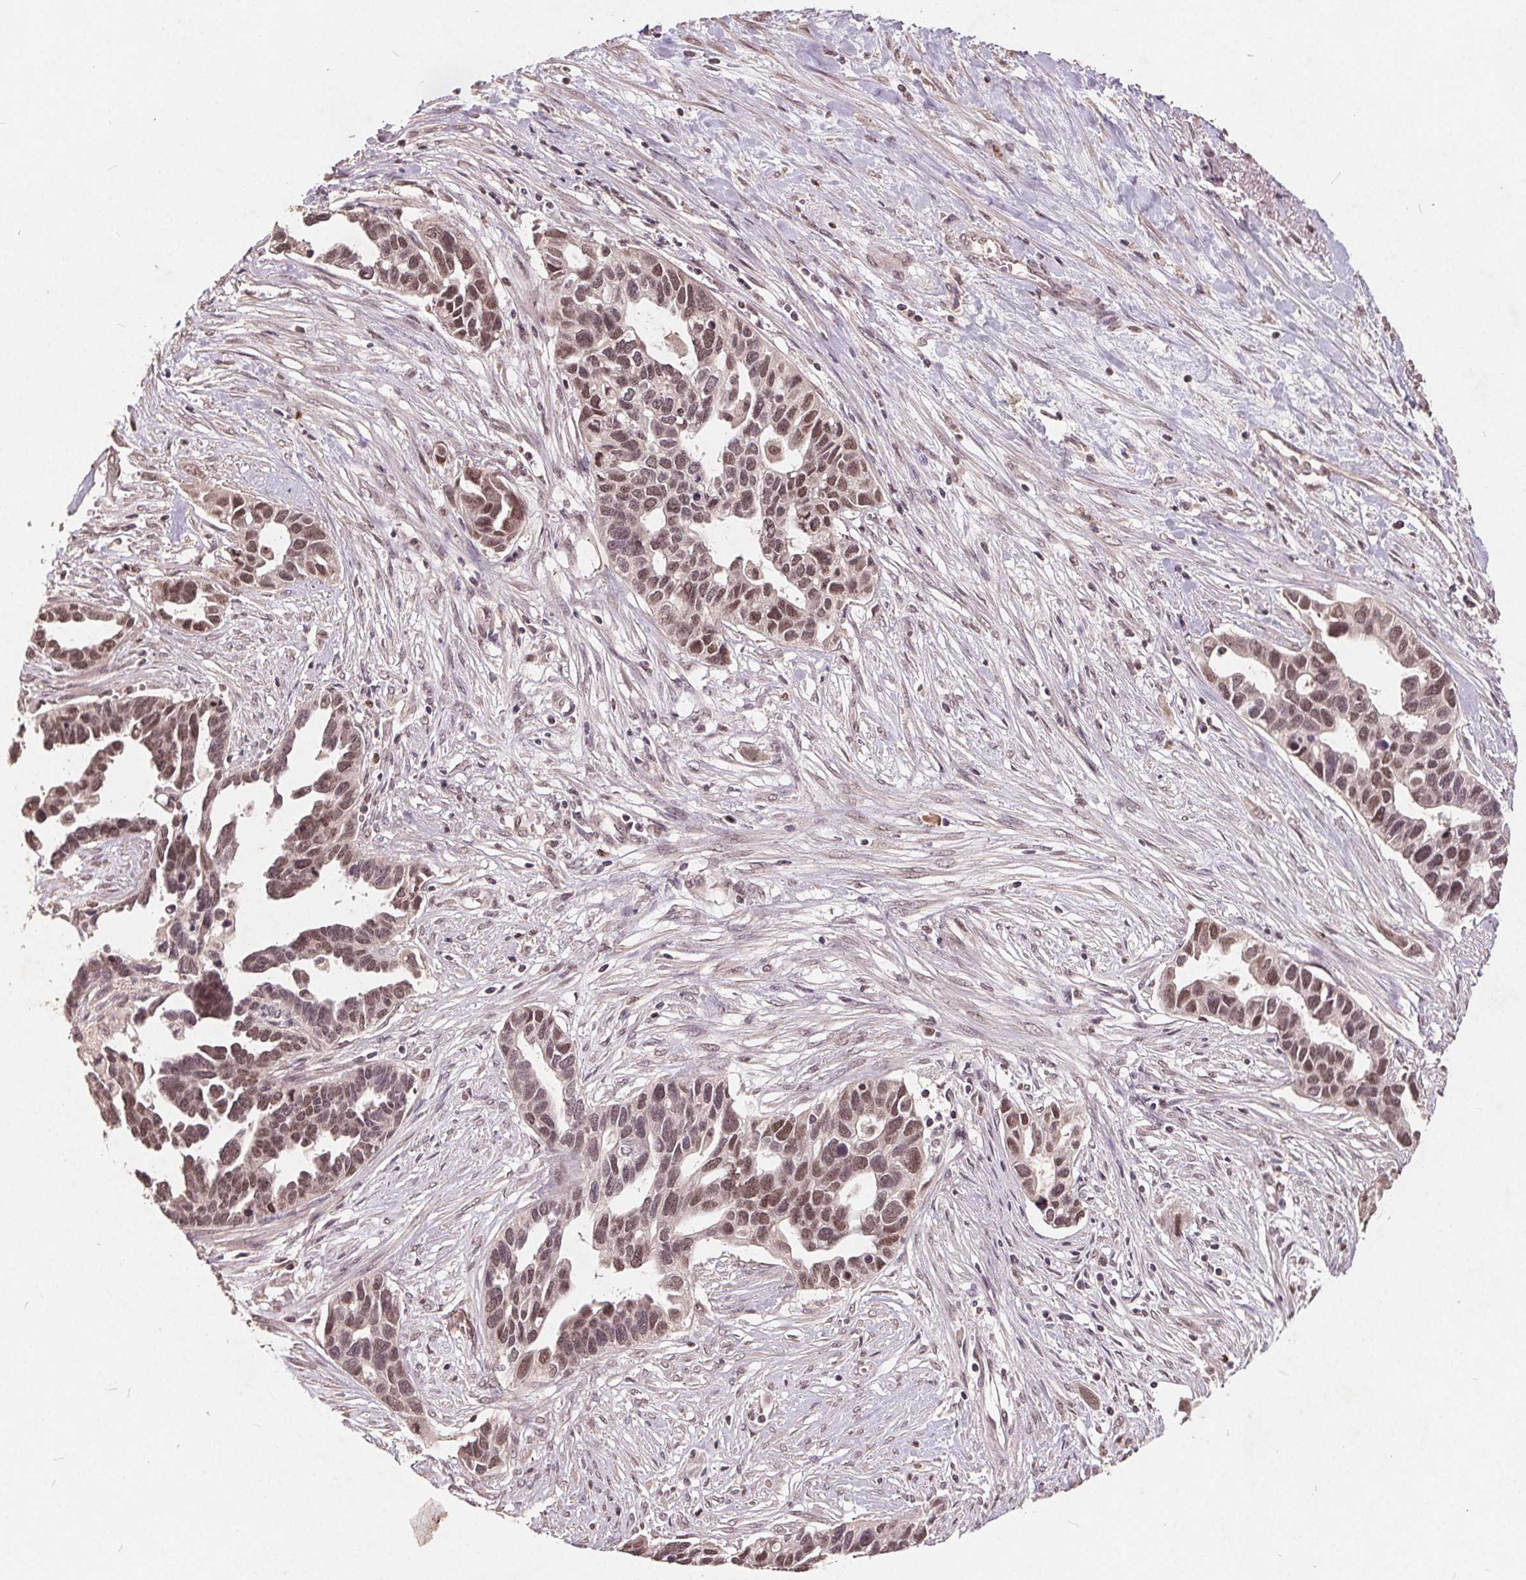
{"staining": {"intensity": "moderate", "quantity": ">75%", "location": "nuclear"}, "tissue": "ovarian cancer", "cell_type": "Tumor cells", "image_type": "cancer", "snomed": [{"axis": "morphology", "description": "Cystadenocarcinoma, serous, NOS"}, {"axis": "topography", "description": "Ovary"}], "caption": "The immunohistochemical stain highlights moderate nuclear expression in tumor cells of ovarian cancer (serous cystadenocarcinoma) tissue.", "gene": "DNMT3B", "patient": {"sex": "female", "age": 54}}